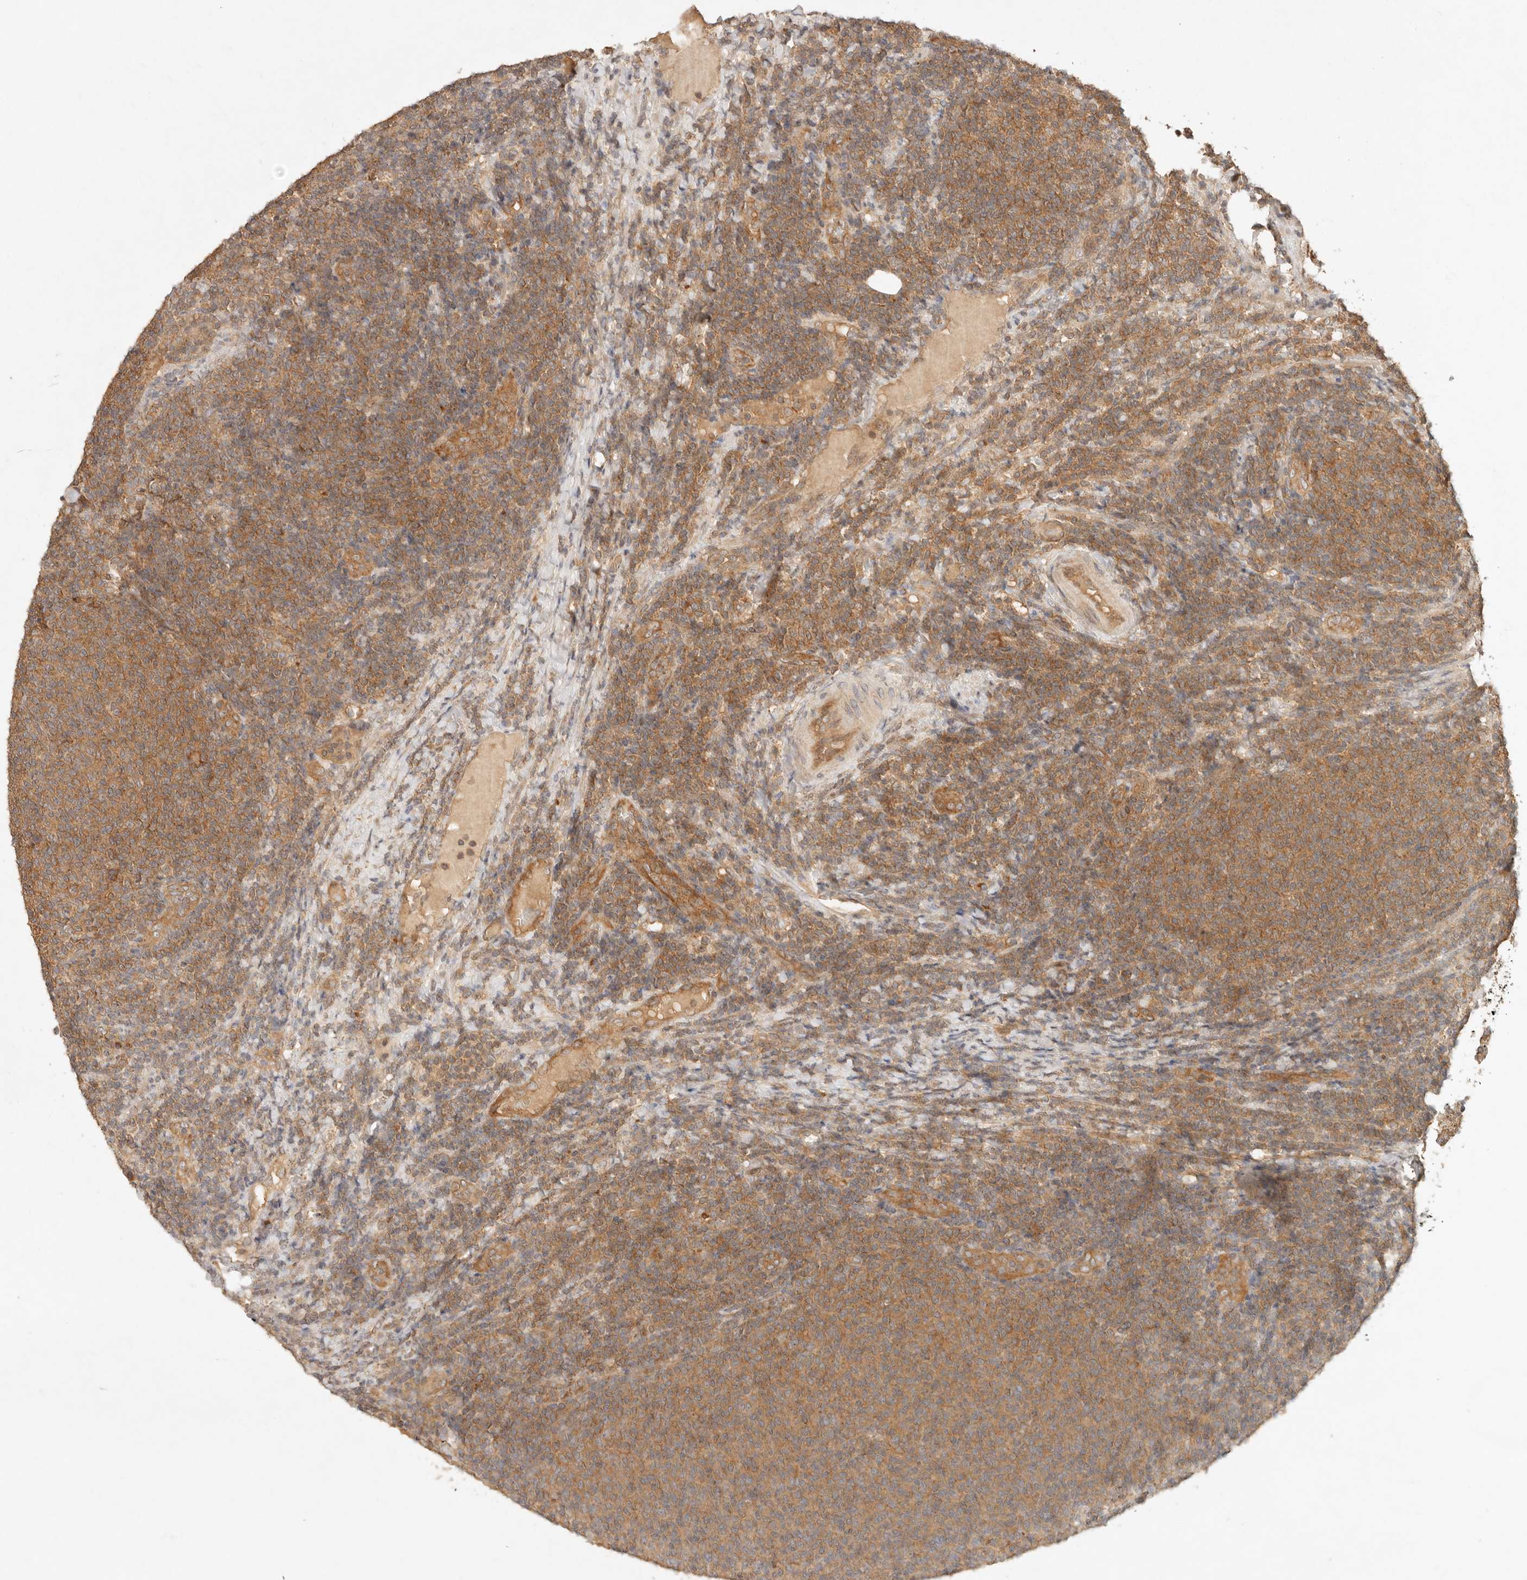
{"staining": {"intensity": "moderate", "quantity": ">75%", "location": "cytoplasmic/membranous"}, "tissue": "lymphoma", "cell_type": "Tumor cells", "image_type": "cancer", "snomed": [{"axis": "morphology", "description": "Malignant lymphoma, non-Hodgkin's type, Low grade"}, {"axis": "topography", "description": "Lymph node"}], "caption": "Protein staining of lymphoma tissue shows moderate cytoplasmic/membranous expression in about >75% of tumor cells. (Brightfield microscopy of DAB IHC at high magnification).", "gene": "HECTD3", "patient": {"sex": "male", "age": 66}}